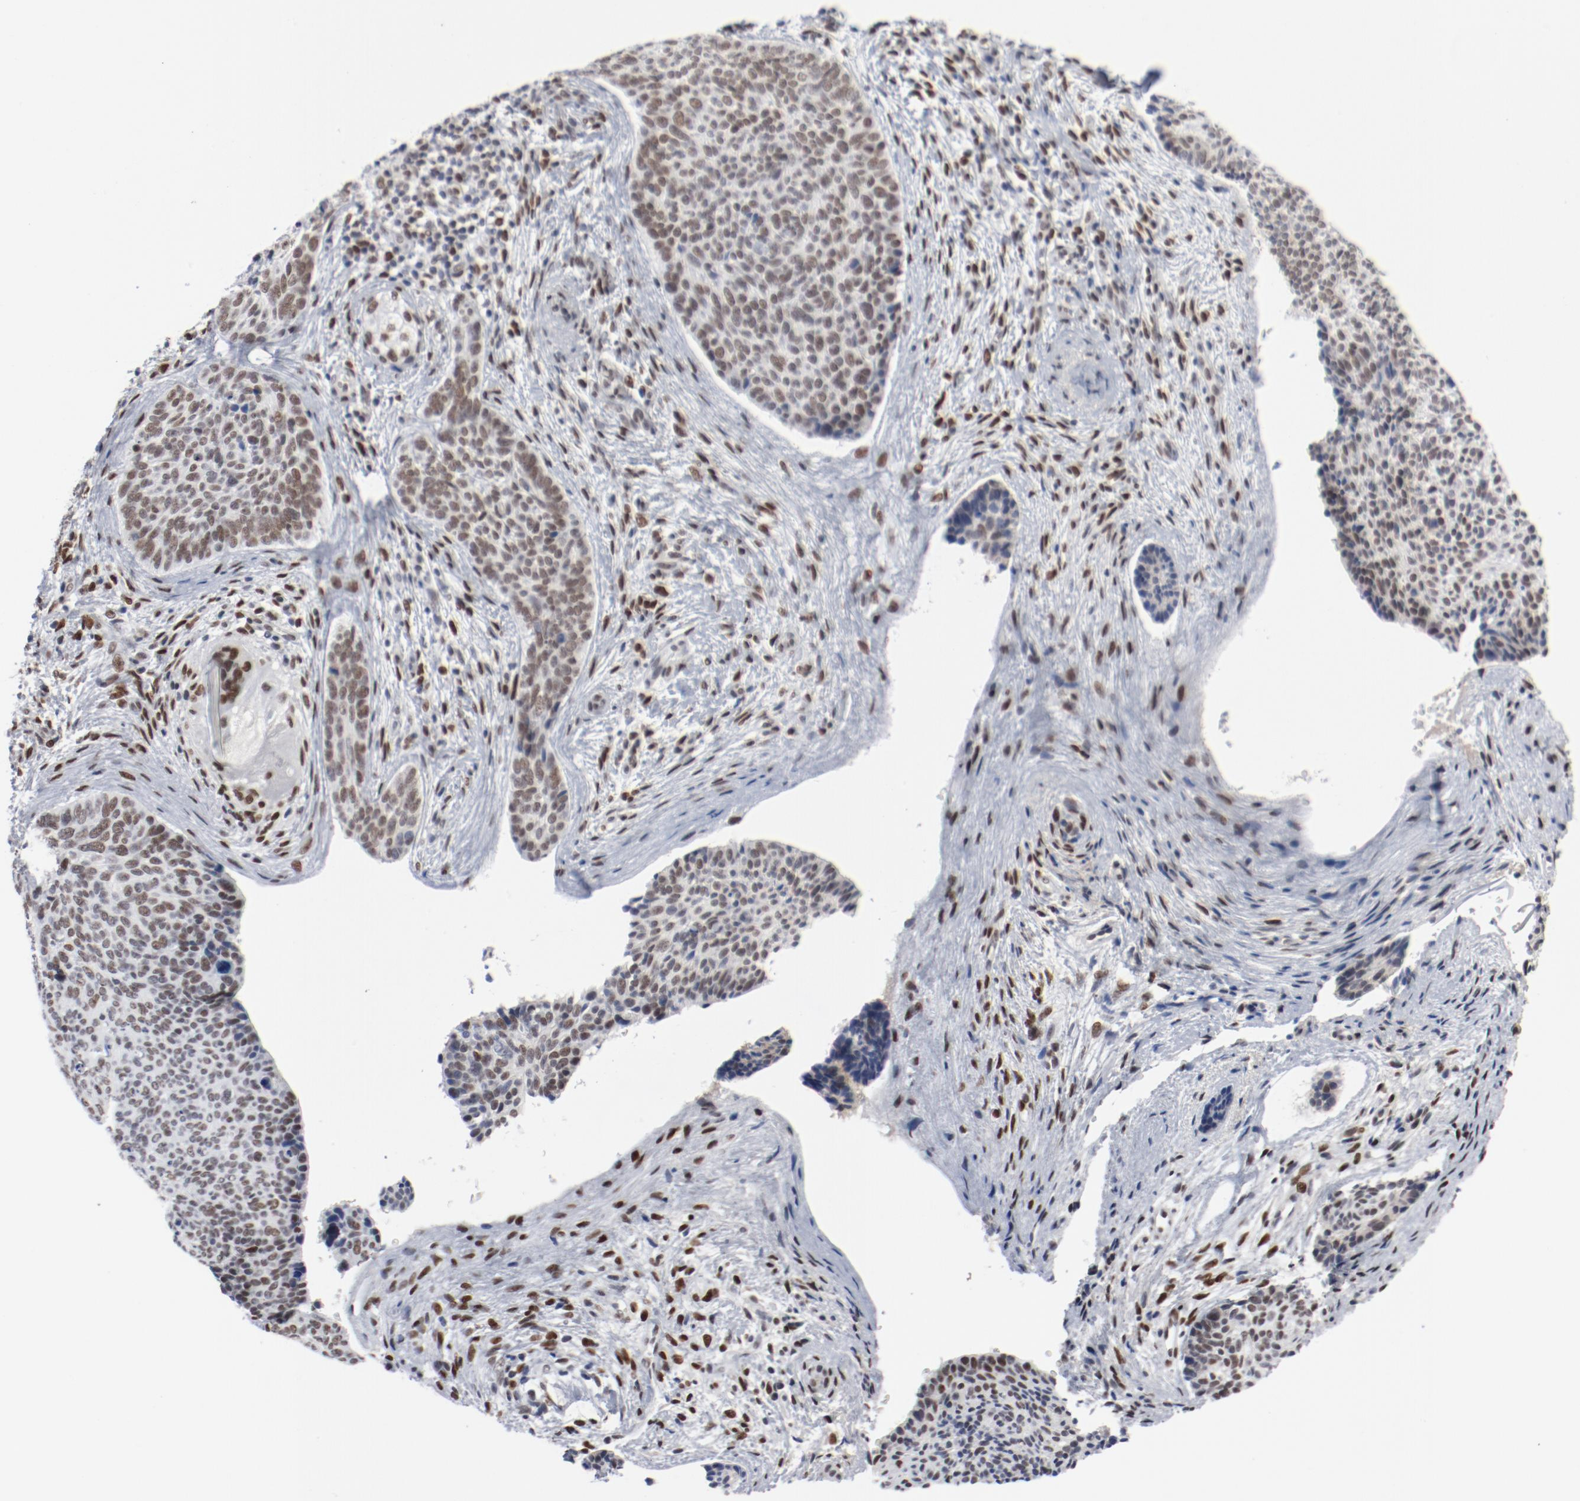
{"staining": {"intensity": "moderate", "quantity": ">75%", "location": "nuclear"}, "tissue": "skin cancer", "cell_type": "Tumor cells", "image_type": "cancer", "snomed": [{"axis": "morphology", "description": "Normal tissue, NOS"}, {"axis": "morphology", "description": "Basal cell carcinoma"}, {"axis": "topography", "description": "Skin"}], "caption": "A brown stain labels moderate nuclear expression of a protein in human skin cancer tumor cells.", "gene": "ARNT", "patient": {"sex": "female", "age": 57}}